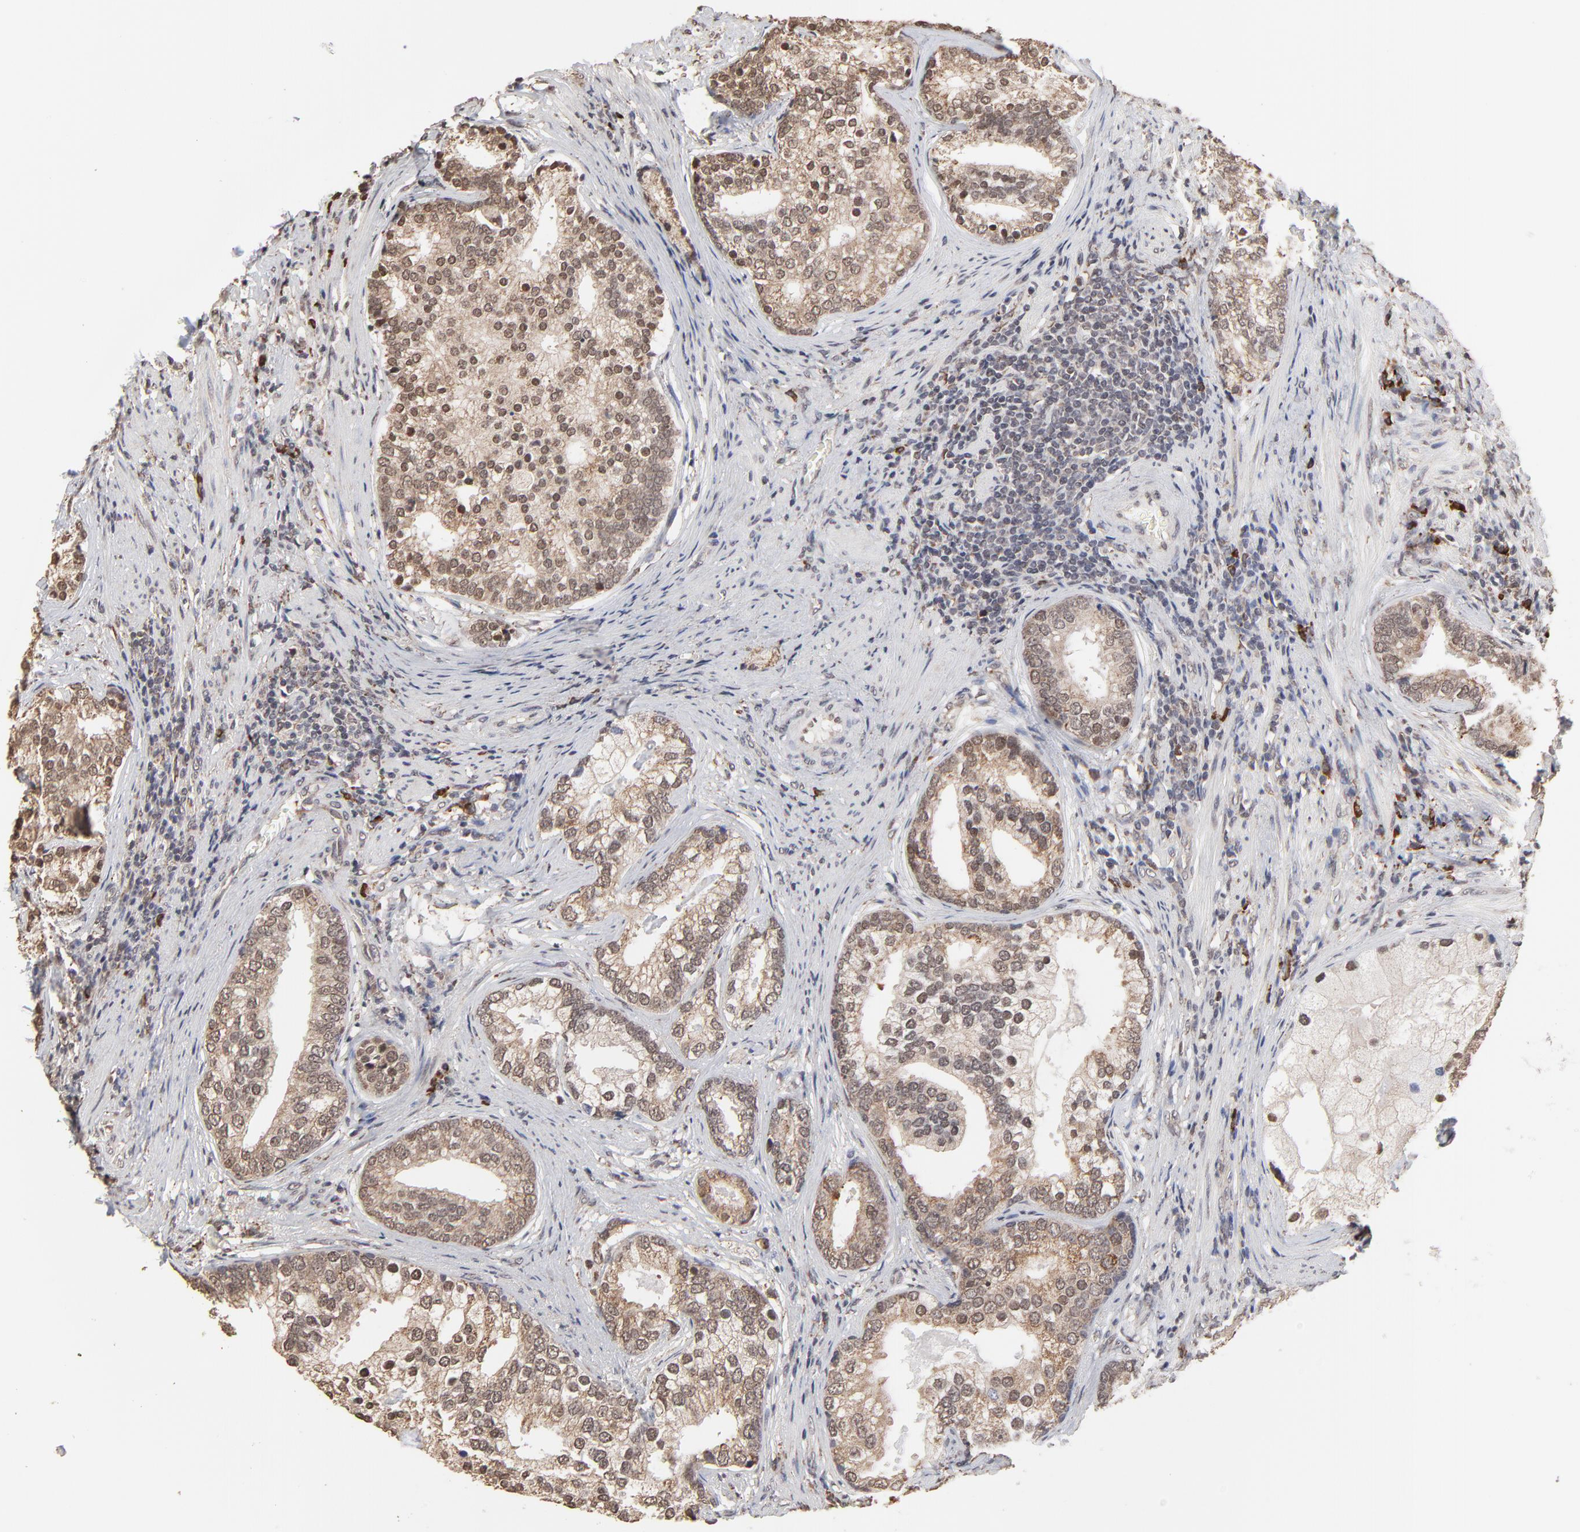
{"staining": {"intensity": "weak", "quantity": ">75%", "location": "cytoplasmic/membranous"}, "tissue": "prostate cancer", "cell_type": "Tumor cells", "image_type": "cancer", "snomed": [{"axis": "morphology", "description": "Adenocarcinoma, Low grade"}, {"axis": "topography", "description": "Prostate"}], "caption": "A low amount of weak cytoplasmic/membranous staining is seen in approximately >75% of tumor cells in prostate low-grade adenocarcinoma tissue.", "gene": "CHM", "patient": {"sex": "male", "age": 71}}